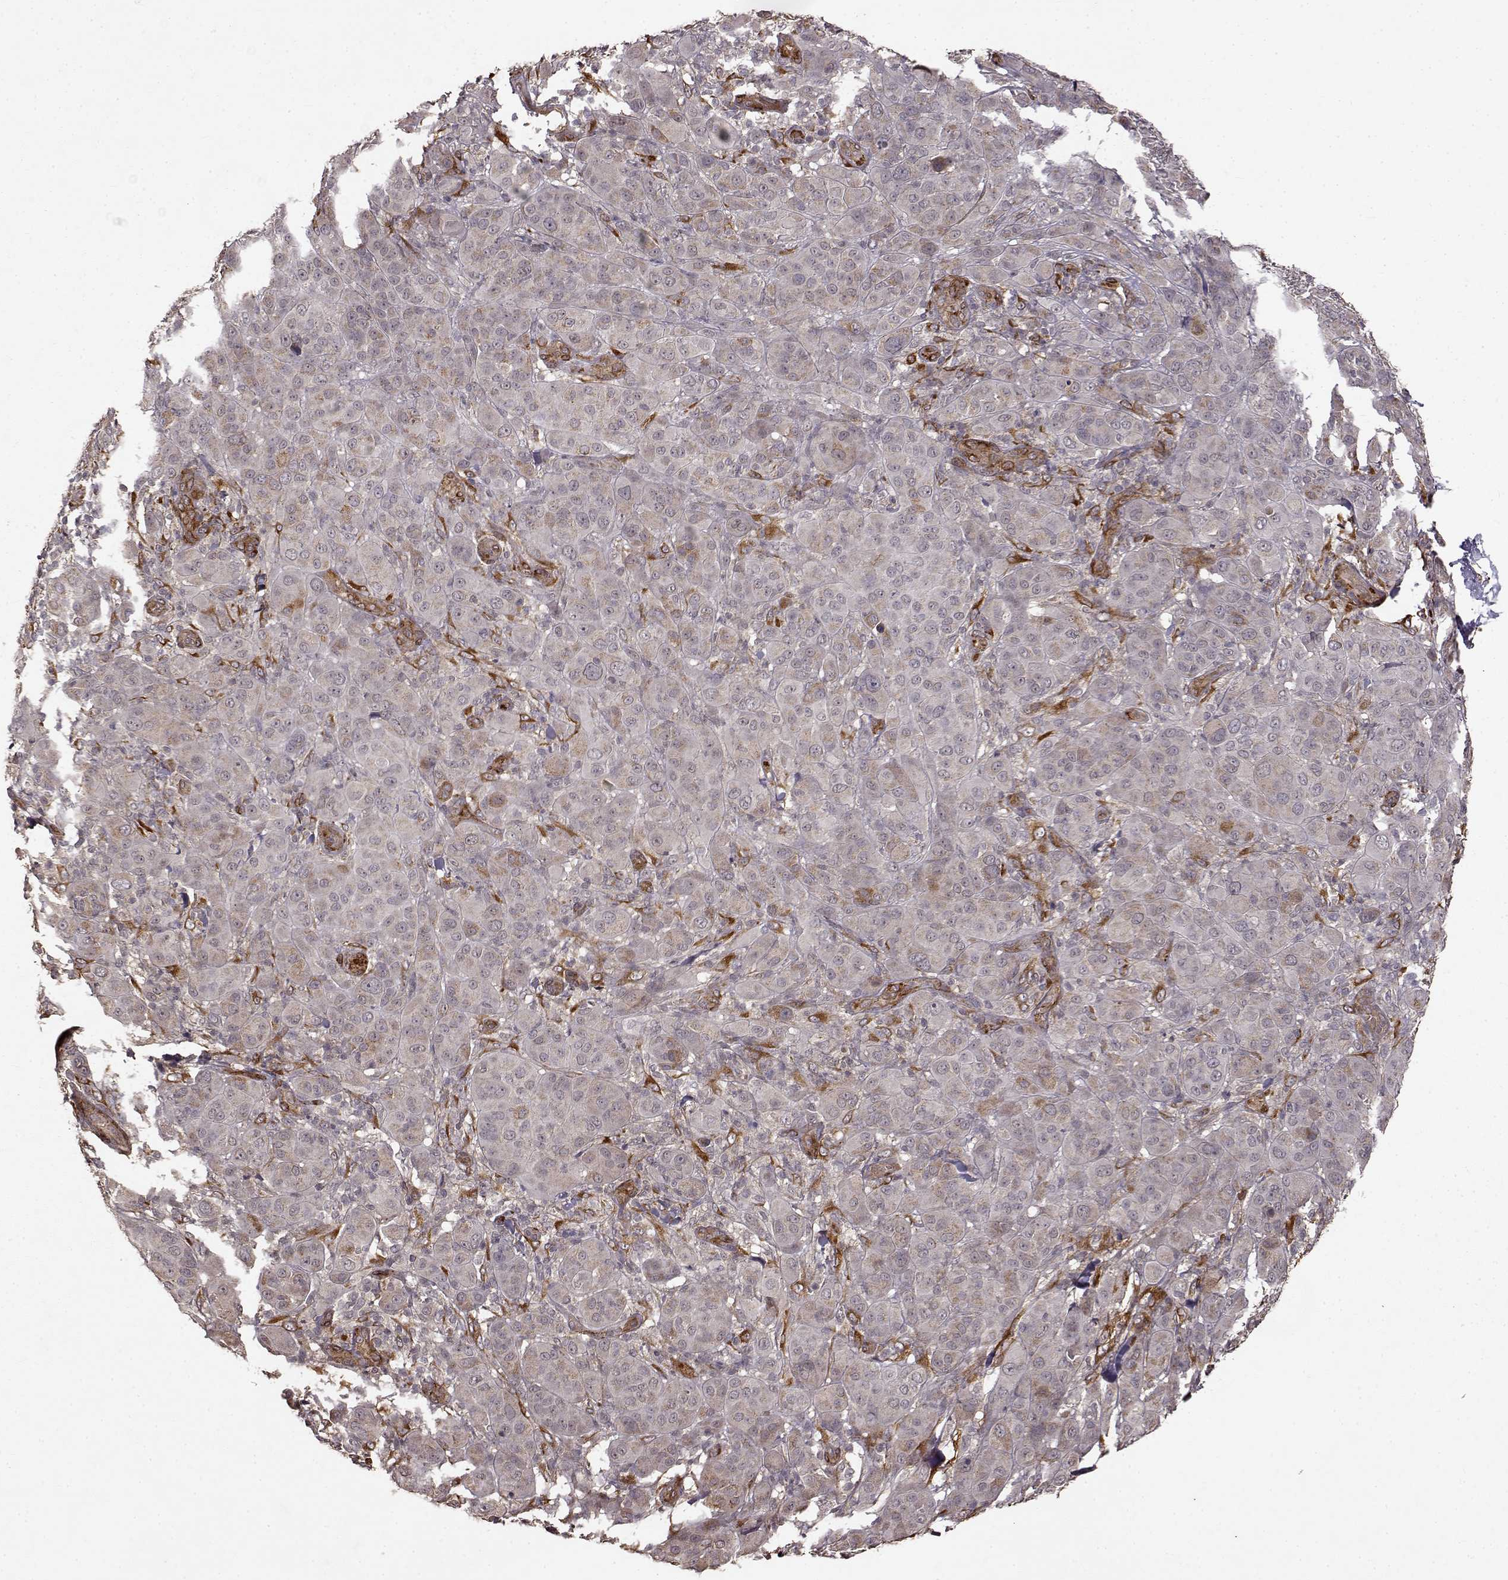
{"staining": {"intensity": "moderate", "quantity": "<25%", "location": "cytoplasmic/membranous"}, "tissue": "melanoma", "cell_type": "Tumor cells", "image_type": "cancer", "snomed": [{"axis": "morphology", "description": "Malignant melanoma, NOS"}, {"axis": "topography", "description": "Skin"}], "caption": "Malignant melanoma stained with a brown dye demonstrates moderate cytoplasmic/membranous positive staining in about <25% of tumor cells.", "gene": "FSTL1", "patient": {"sex": "female", "age": 87}}